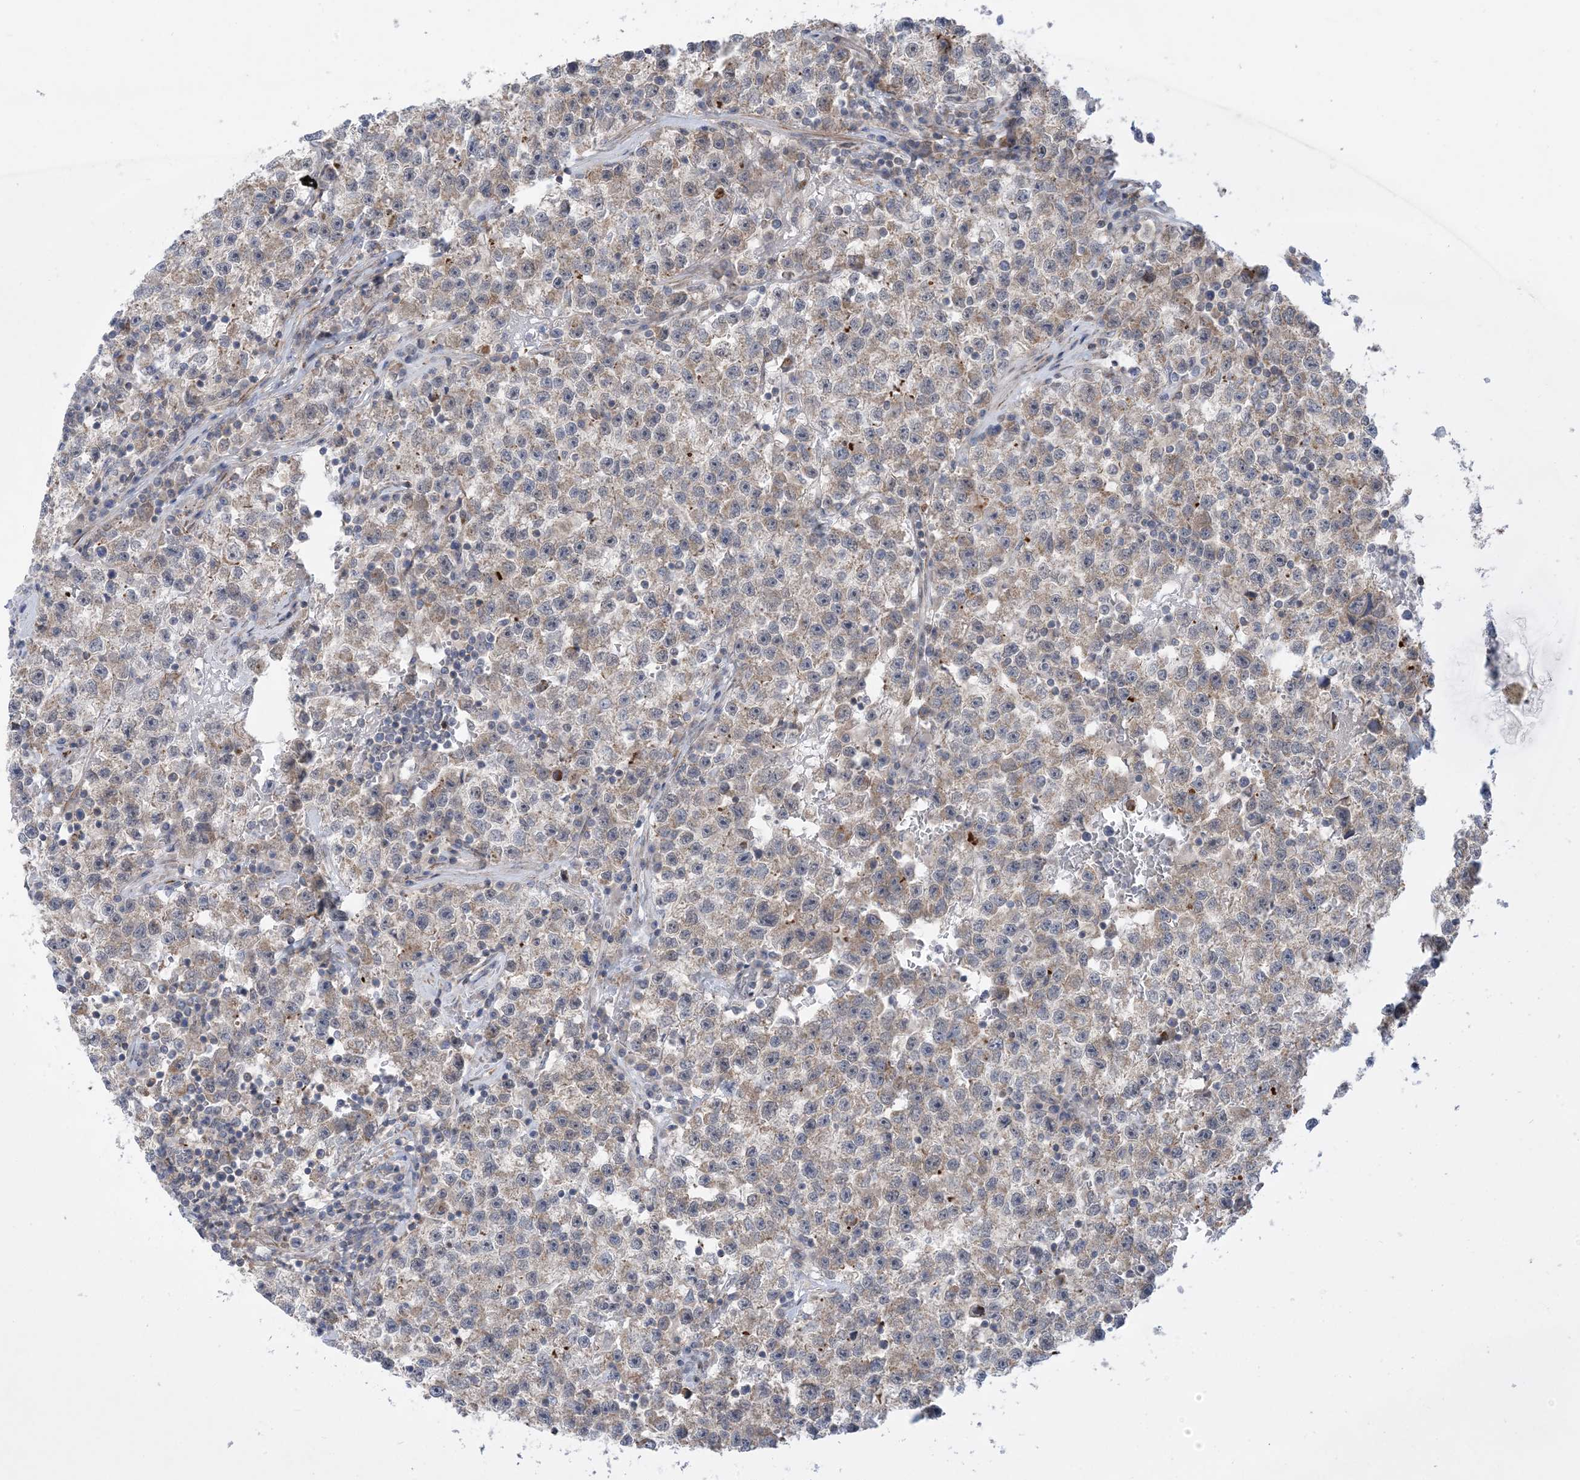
{"staining": {"intensity": "weak", "quantity": "<25%", "location": "cytoplasmic/membranous"}, "tissue": "testis cancer", "cell_type": "Tumor cells", "image_type": "cancer", "snomed": [{"axis": "morphology", "description": "Seminoma, NOS"}, {"axis": "topography", "description": "Testis"}], "caption": "Protein analysis of testis cancer (seminoma) demonstrates no significant staining in tumor cells.", "gene": "ZNF8", "patient": {"sex": "male", "age": 22}}